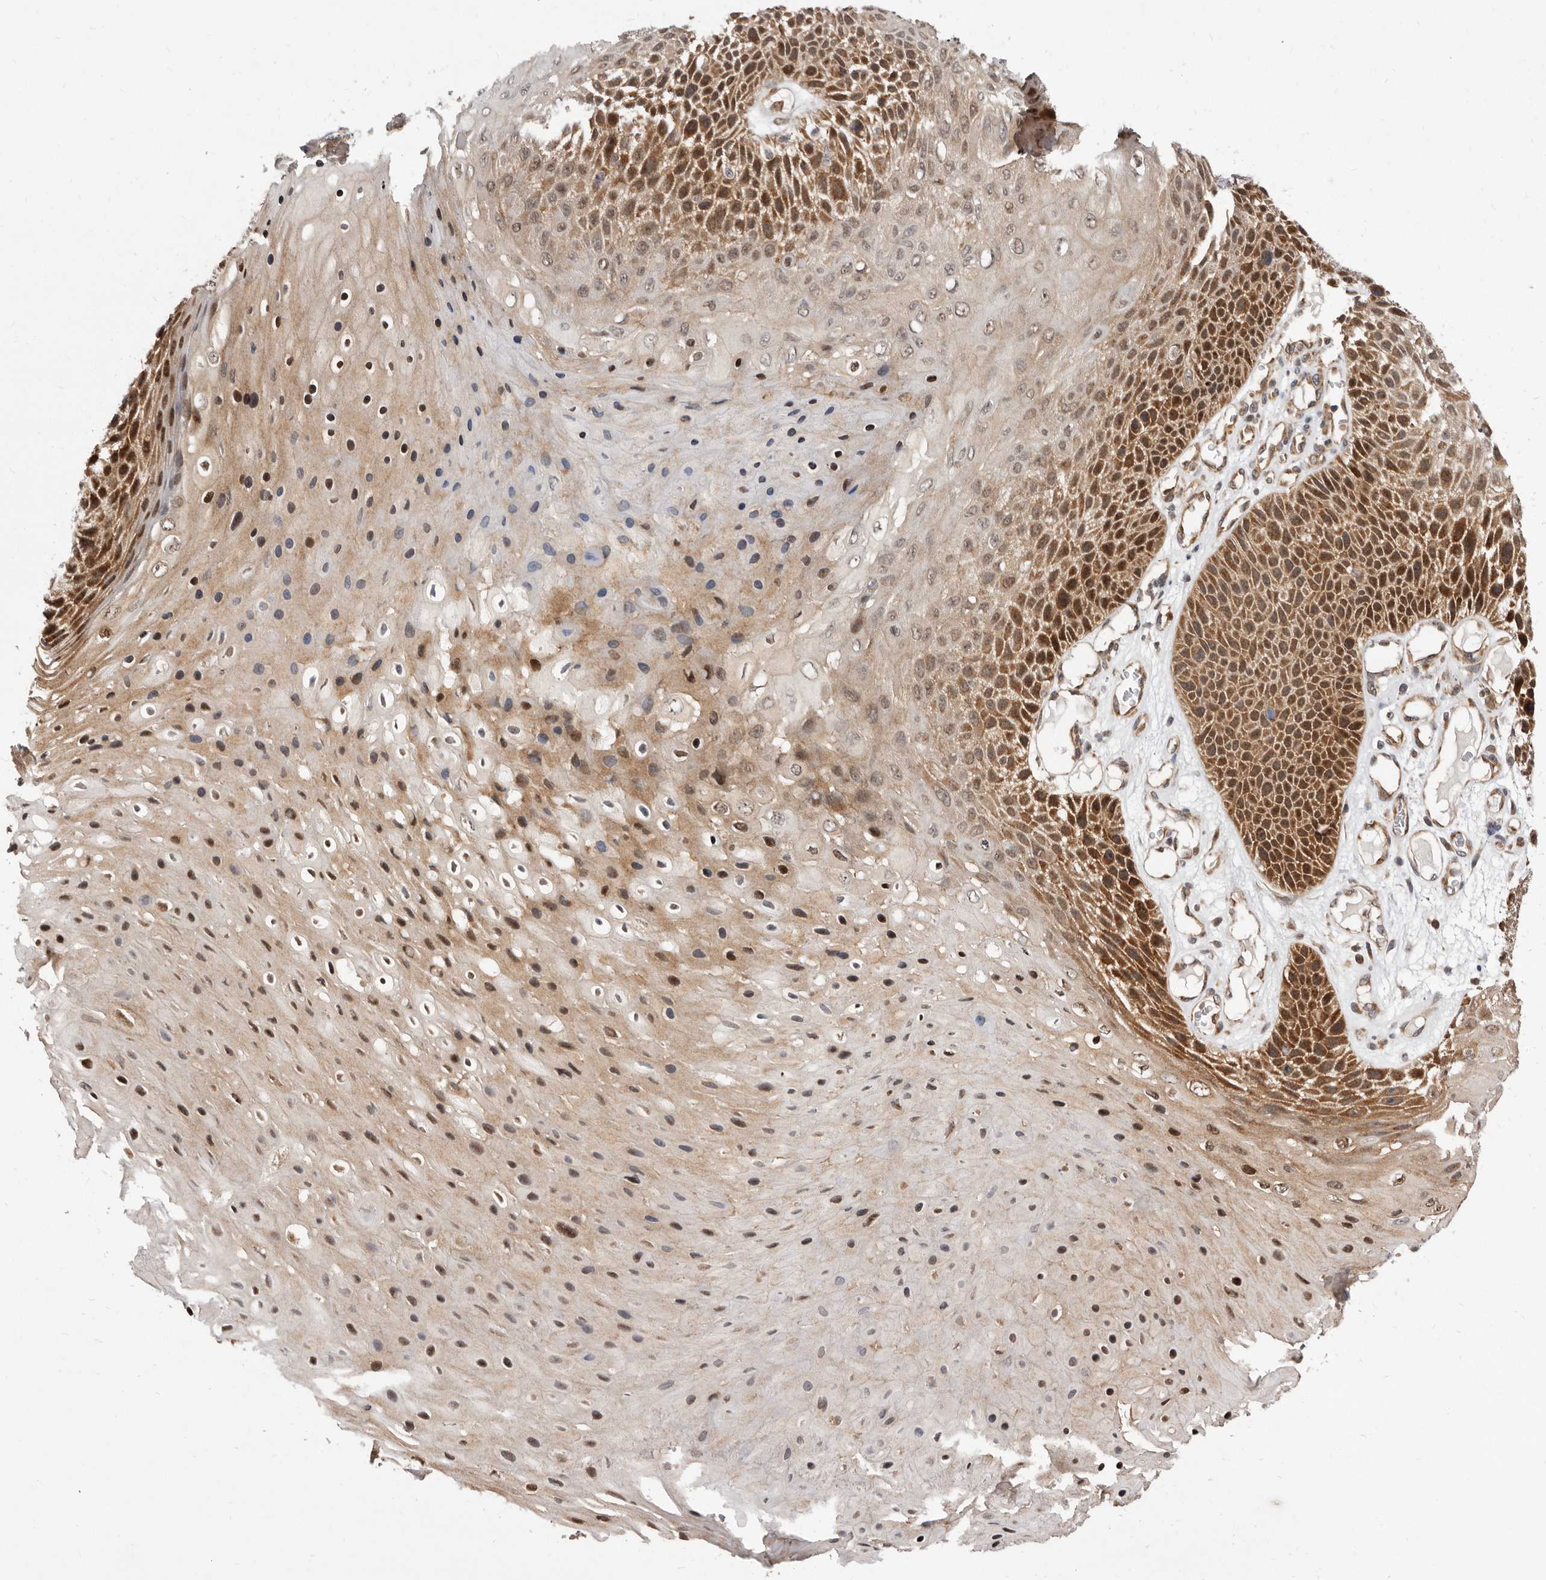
{"staining": {"intensity": "moderate", "quantity": ">75%", "location": "cytoplasmic/membranous,nuclear"}, "tissue": "skin cancer", "cell_type": "Tumor cells", "image_type": "cancer", "snomed": [{"axis": "morphology", "description": "Squamous cell carcinoma, NOS"}, {"axis": "topography", "description": "Skin"}], "caption": "IHC of squamous cell carcinoma (skin) reveals medium levels of moderate cytoplasmic/membranous and nuclear positivity in about >75% of tumor cells.", "gene": "GLRX3", "patient": {"sex": "female", "age": 88}}